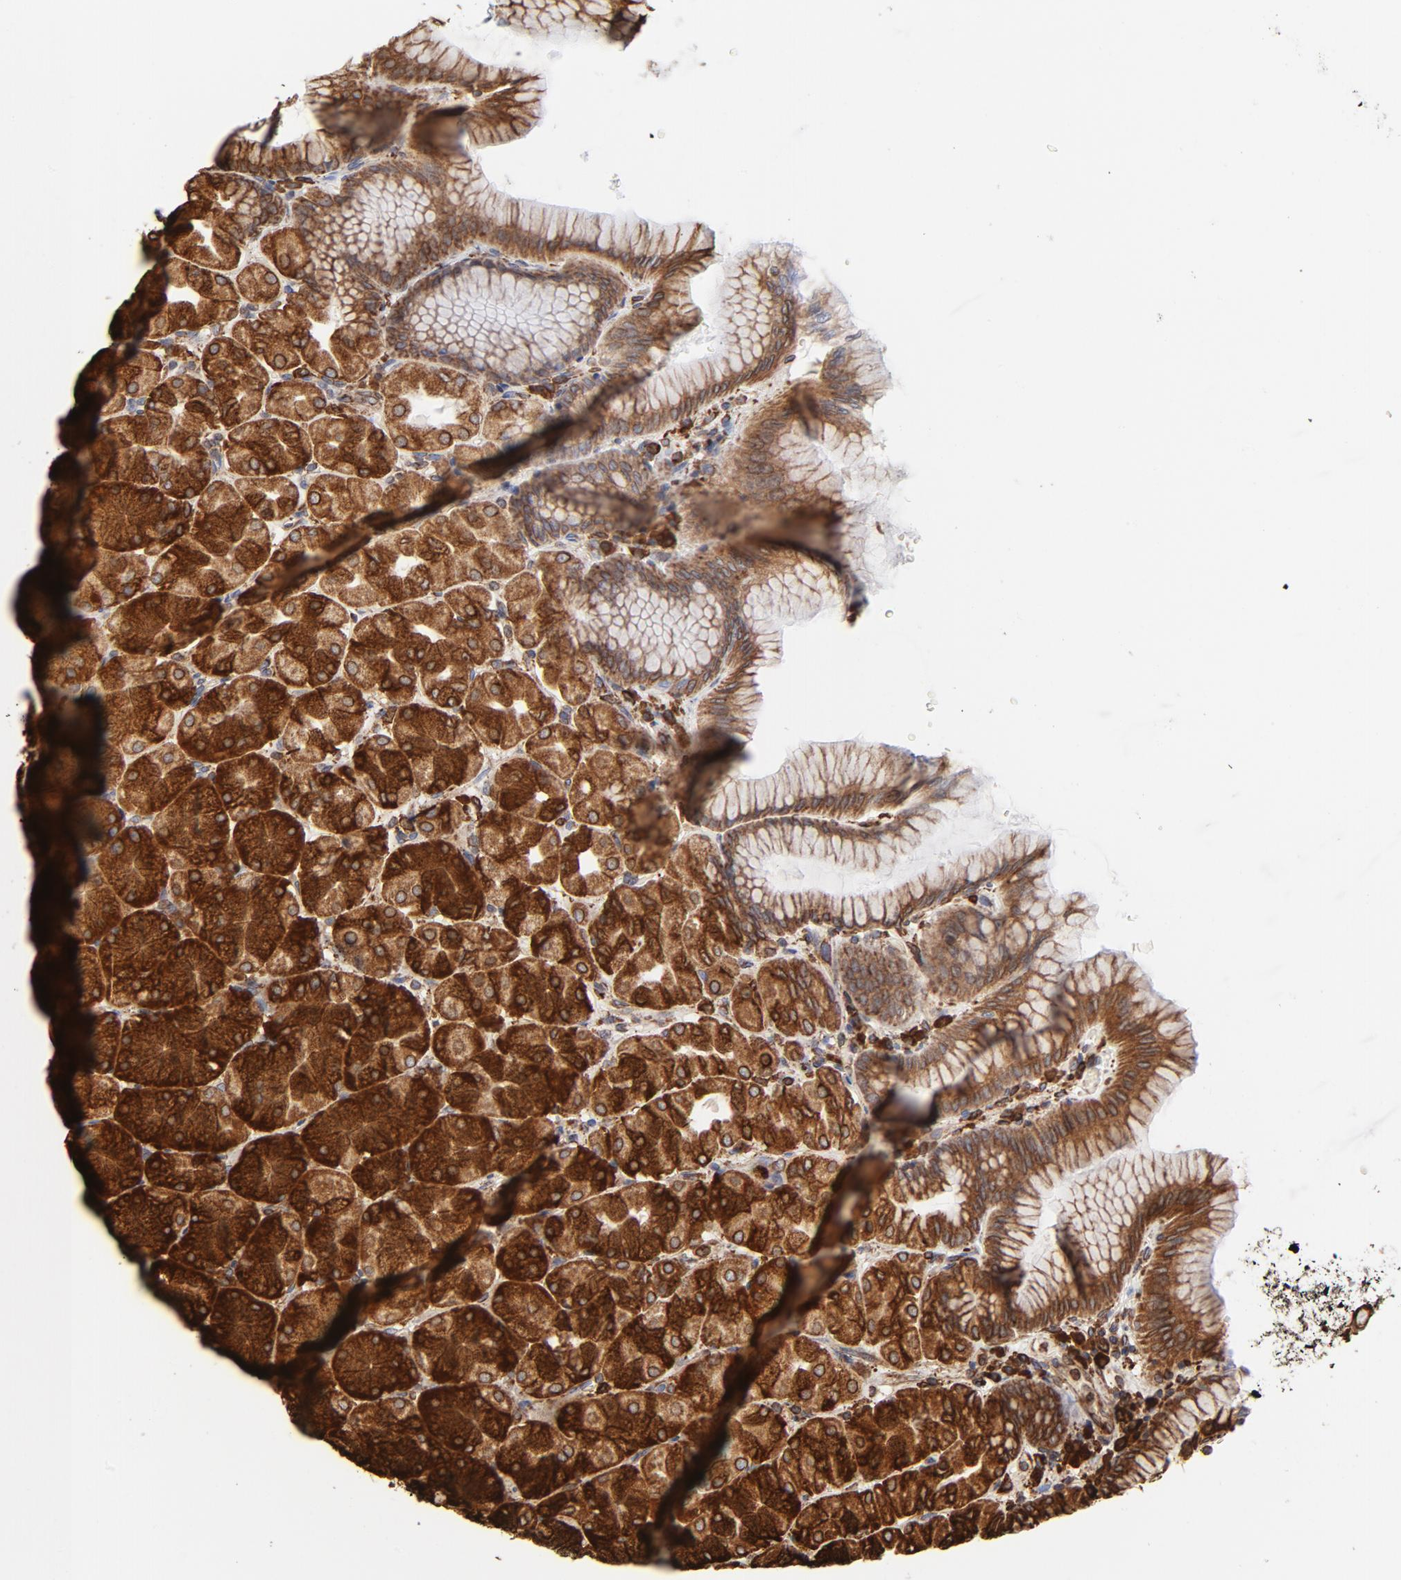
{"staining": {"intensity": "strong", "quantity": ">75%", "location": "cytoplasmic/membranous"}, "tissue": "stomach", "cell_type": "Glandular cells", "image_type": "normal", "snomed": [{"axis": "morphology", "description": "Normal tissue, NOS"}, {"axis": "topography", "description": "Stomach, upper"}], "caption": "Immunohistochemistry (IHC) micrograph of unremarkable human stomach stained for a protein (brown), which shows high levels of strong cytoplasmic/membranous expression in approximately >75% of glandular cells.", "gene": "CANX", "patient": {"sex": "female", "age": 56}}